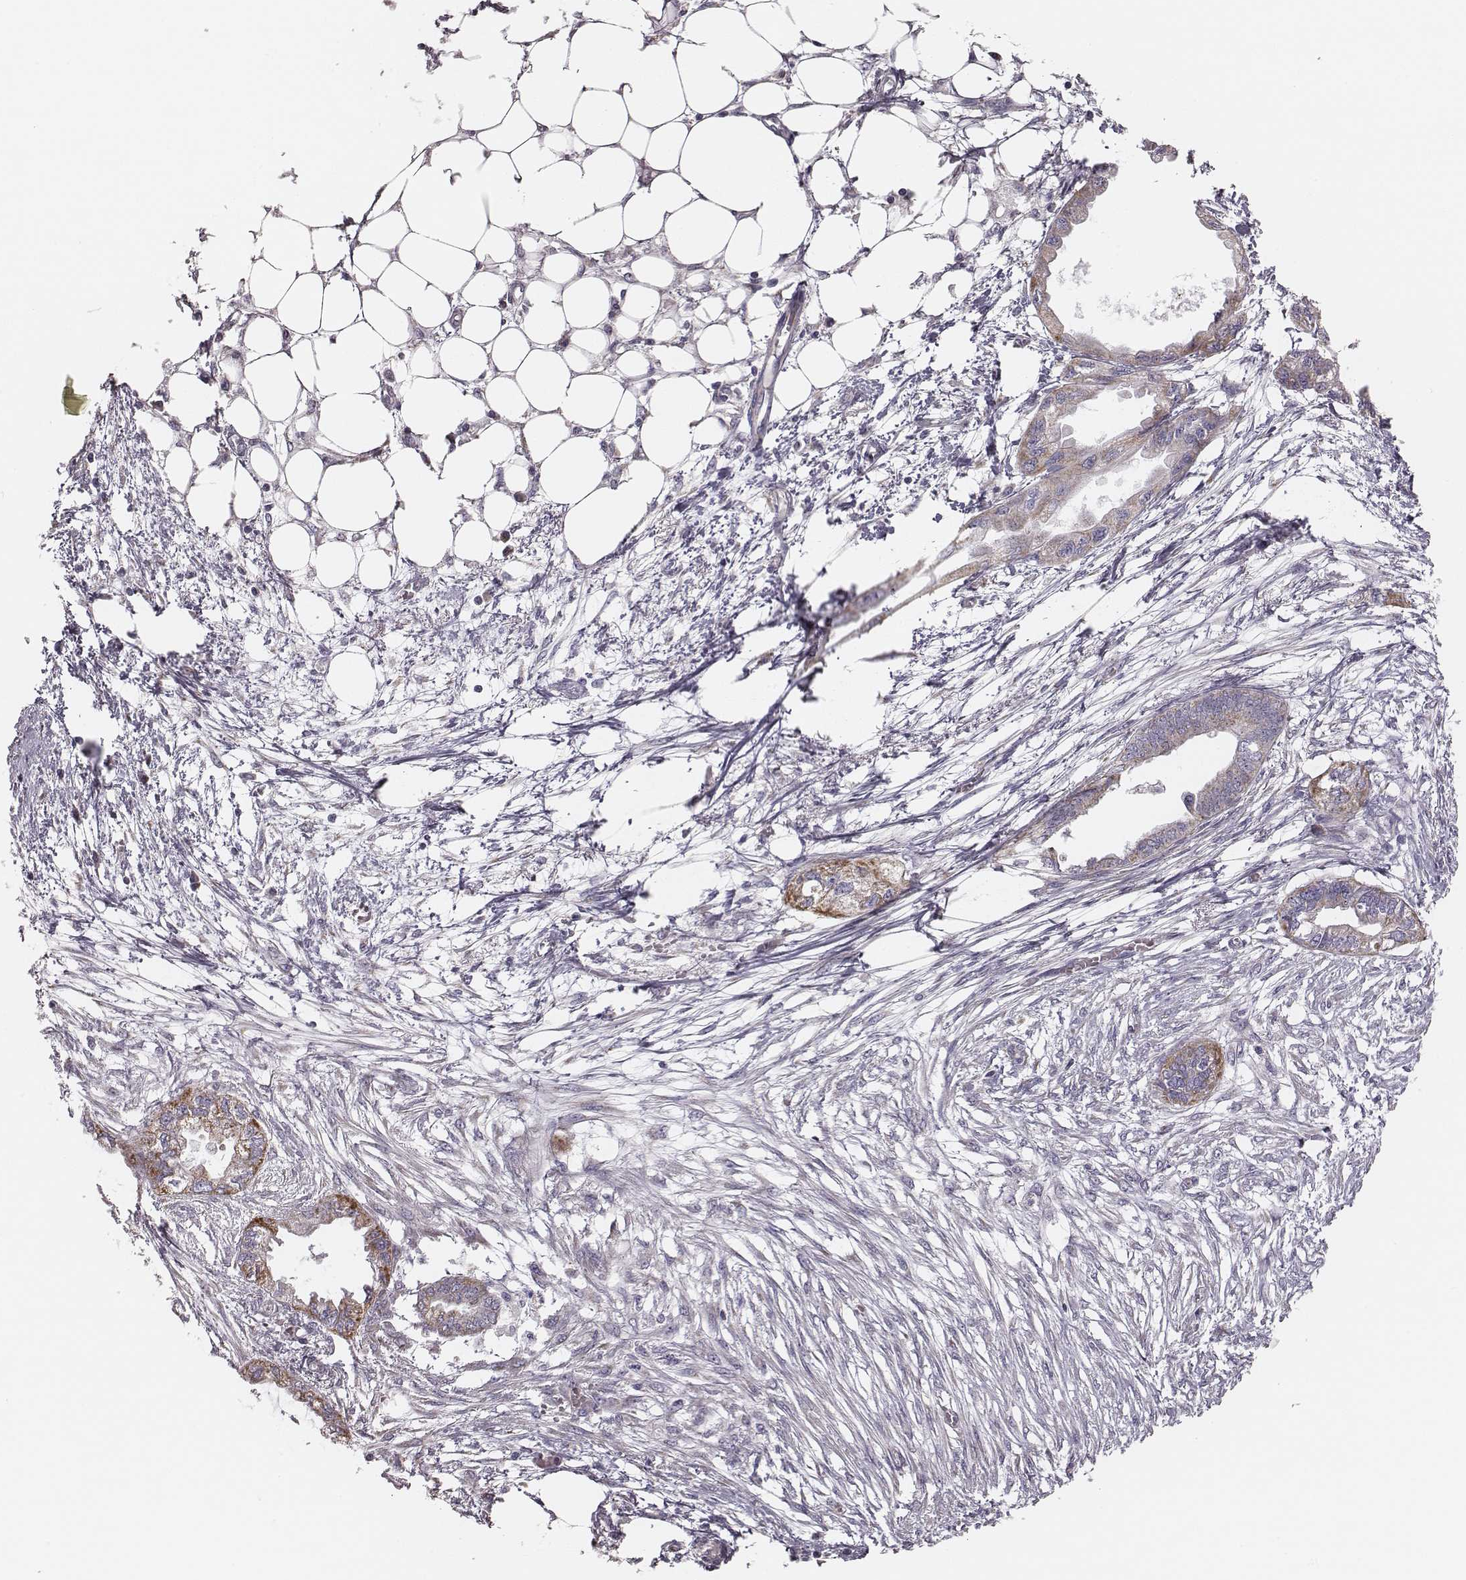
{"staining": {"intensity": "moderate", "quantity": "<25%", "location": "cytoplasmic/membranous"}, "tissue": "endometrial cancer", "cell_type": "Tumor cells", "image_type": "cancer", "snomed": [{"axis": "morphology", "description": "Adenocarcinoma, NOS"}, {"axis": "morphology", "description": "Adenocarcinoma, metastatic, NOS"}, {"axis": "topography", "description": "Adipose tissue"}, {"axis": "topography", "description": "Endometrium"}], "caption": "Protein analysis of endometrial cancer (metastatic adenocarcinoma) tissue exhibits moderate cytoplasmic/membranous expression in approximately <25% of tumor cells. The protein is stained brown, and the nuclei are stained in blue (DAB (3,3'-diaminobenzidine) IHC with brightfield microscopy, high magnification).", "gene": "UBL4B", "patient": {"sex": "female", "age": 67}}